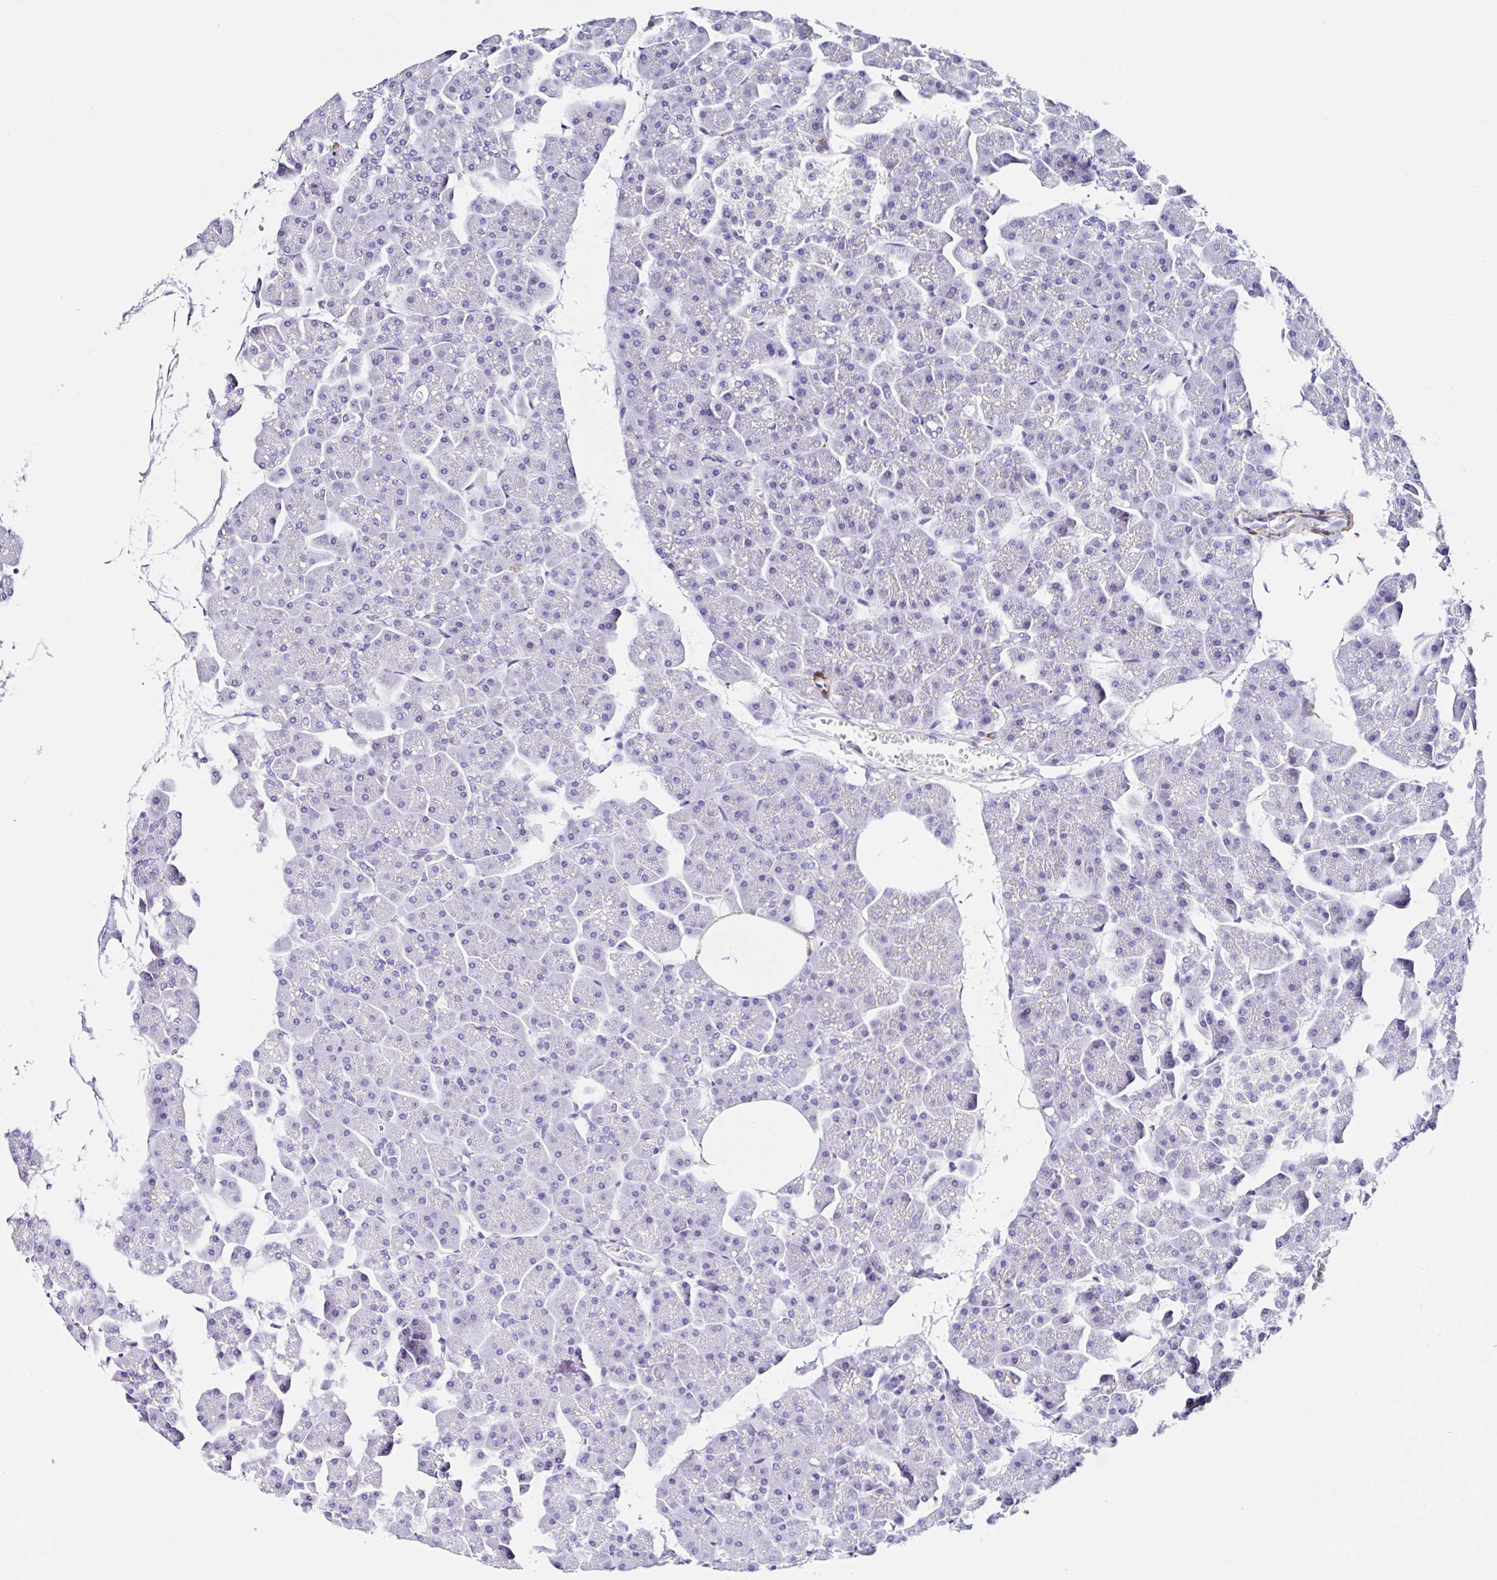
{"staining": {"intensity": "negative", "quantity": "none", "location": "none"}, "tissue": "pancreas", "cell_type": "Exocrine glandular cells", "image_type": "normal", "snomed": [{"axis": "morphology", "description": "Normal tissue, NOS"}, {"axis": "topography", "description": "Pancreas"}], "caption": "Immunohistochemical staining of benign pancreas demonstrates no significant staining in exocrine glandular cells. (Immunohistochemistry (ihc), brightfield microscopy, high magnification).", "gene": "PPFIA4", "patient": {"sex": "male", "age": 35}}